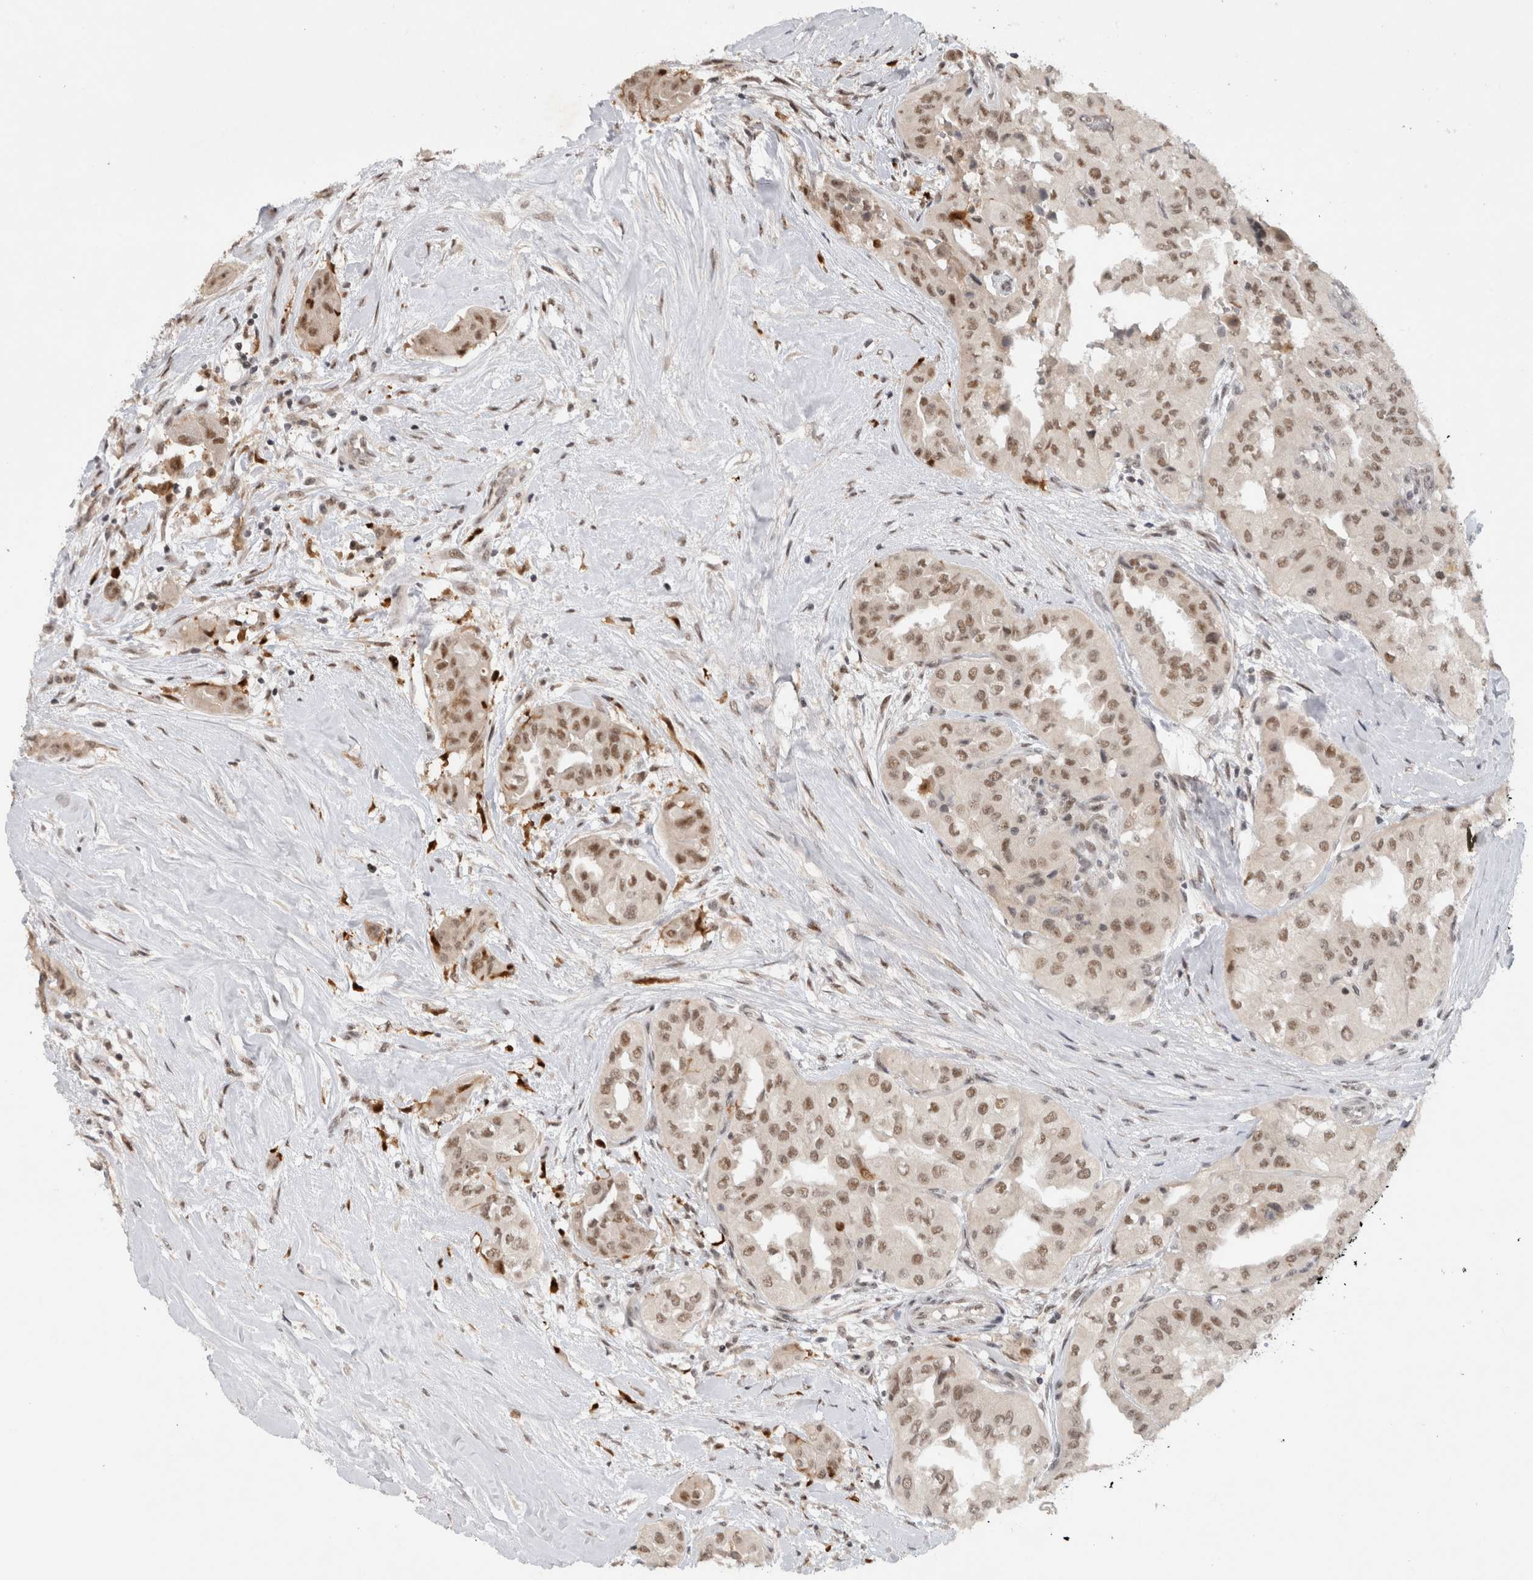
{"staining": {"intensity": "moderate", "quantity": ">75%", "location": "nuclear"}, "tissue": "thyroid cancer", "cell_type": "Tumor cells", "image_type": "cancer", "snomed": [{"axis": "morphology", "description": "Papillary adenocarcinoma, NOS"}, {"axis": "topography", "description": "Thyroid gland"}], "caption": "IHC of human thyroid papillary adenocarcinoma reveals medium levels of moderate nuclear positivity in about >75% of tumor cells.", "gene": "HESX1", "patient": {"sex": "female", "age": 59}}